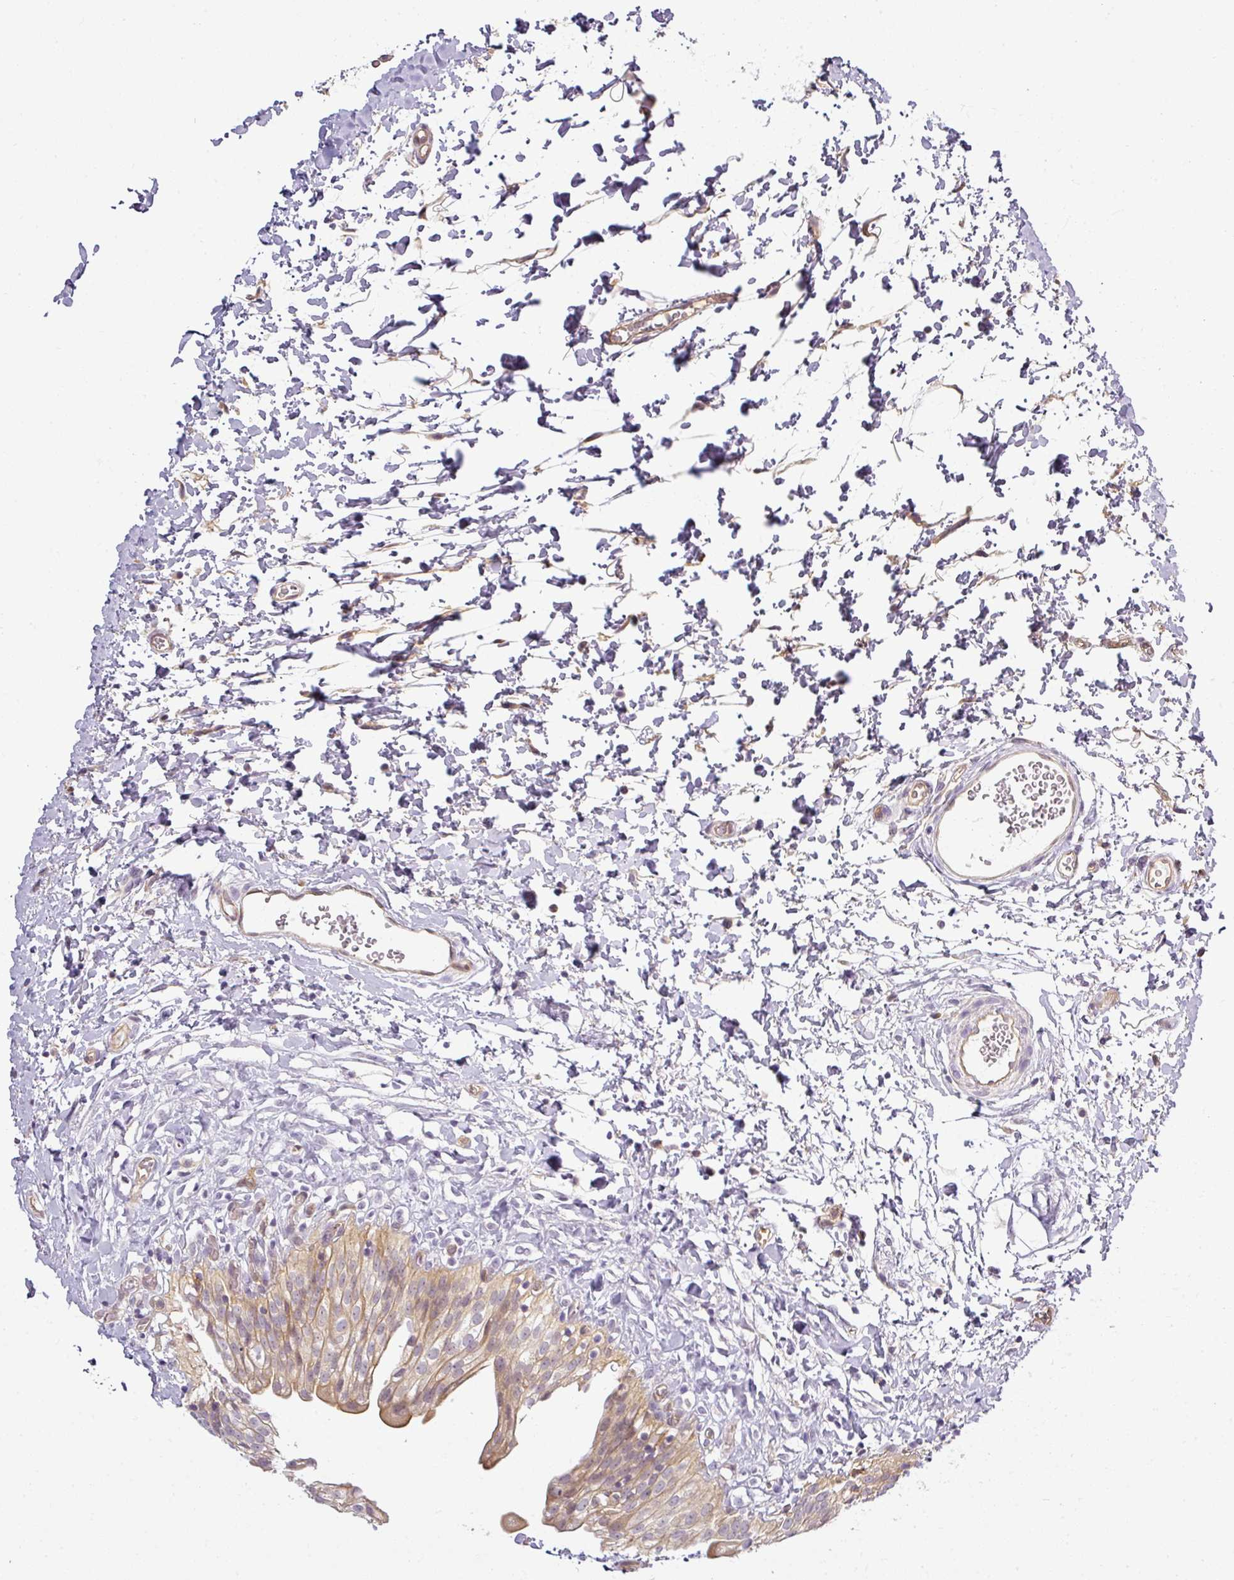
{"staining": {"intensity": "weak", "quantity": "25%-75%", "location": "cytoplasmic/membranous,nuclear"}, "tissue": "urinary bladder", "cell_type": "Urothelial cells", "image_type": "normal", "snomed": [{"axis": "morphology", "description": "Normal tissue, NOS"}, {"axis": "topography", "description": "Urinary bladder"}], "caption": "Brown immunohistochemical staining in unremarkable human urinary bladder shows weak cytoplasmic/membranous,nuclear expression in approximately 25%-75% of urothelial cells.", "gene": "ANKRD18A", "patient": {"sex": "male", "age": 51}}